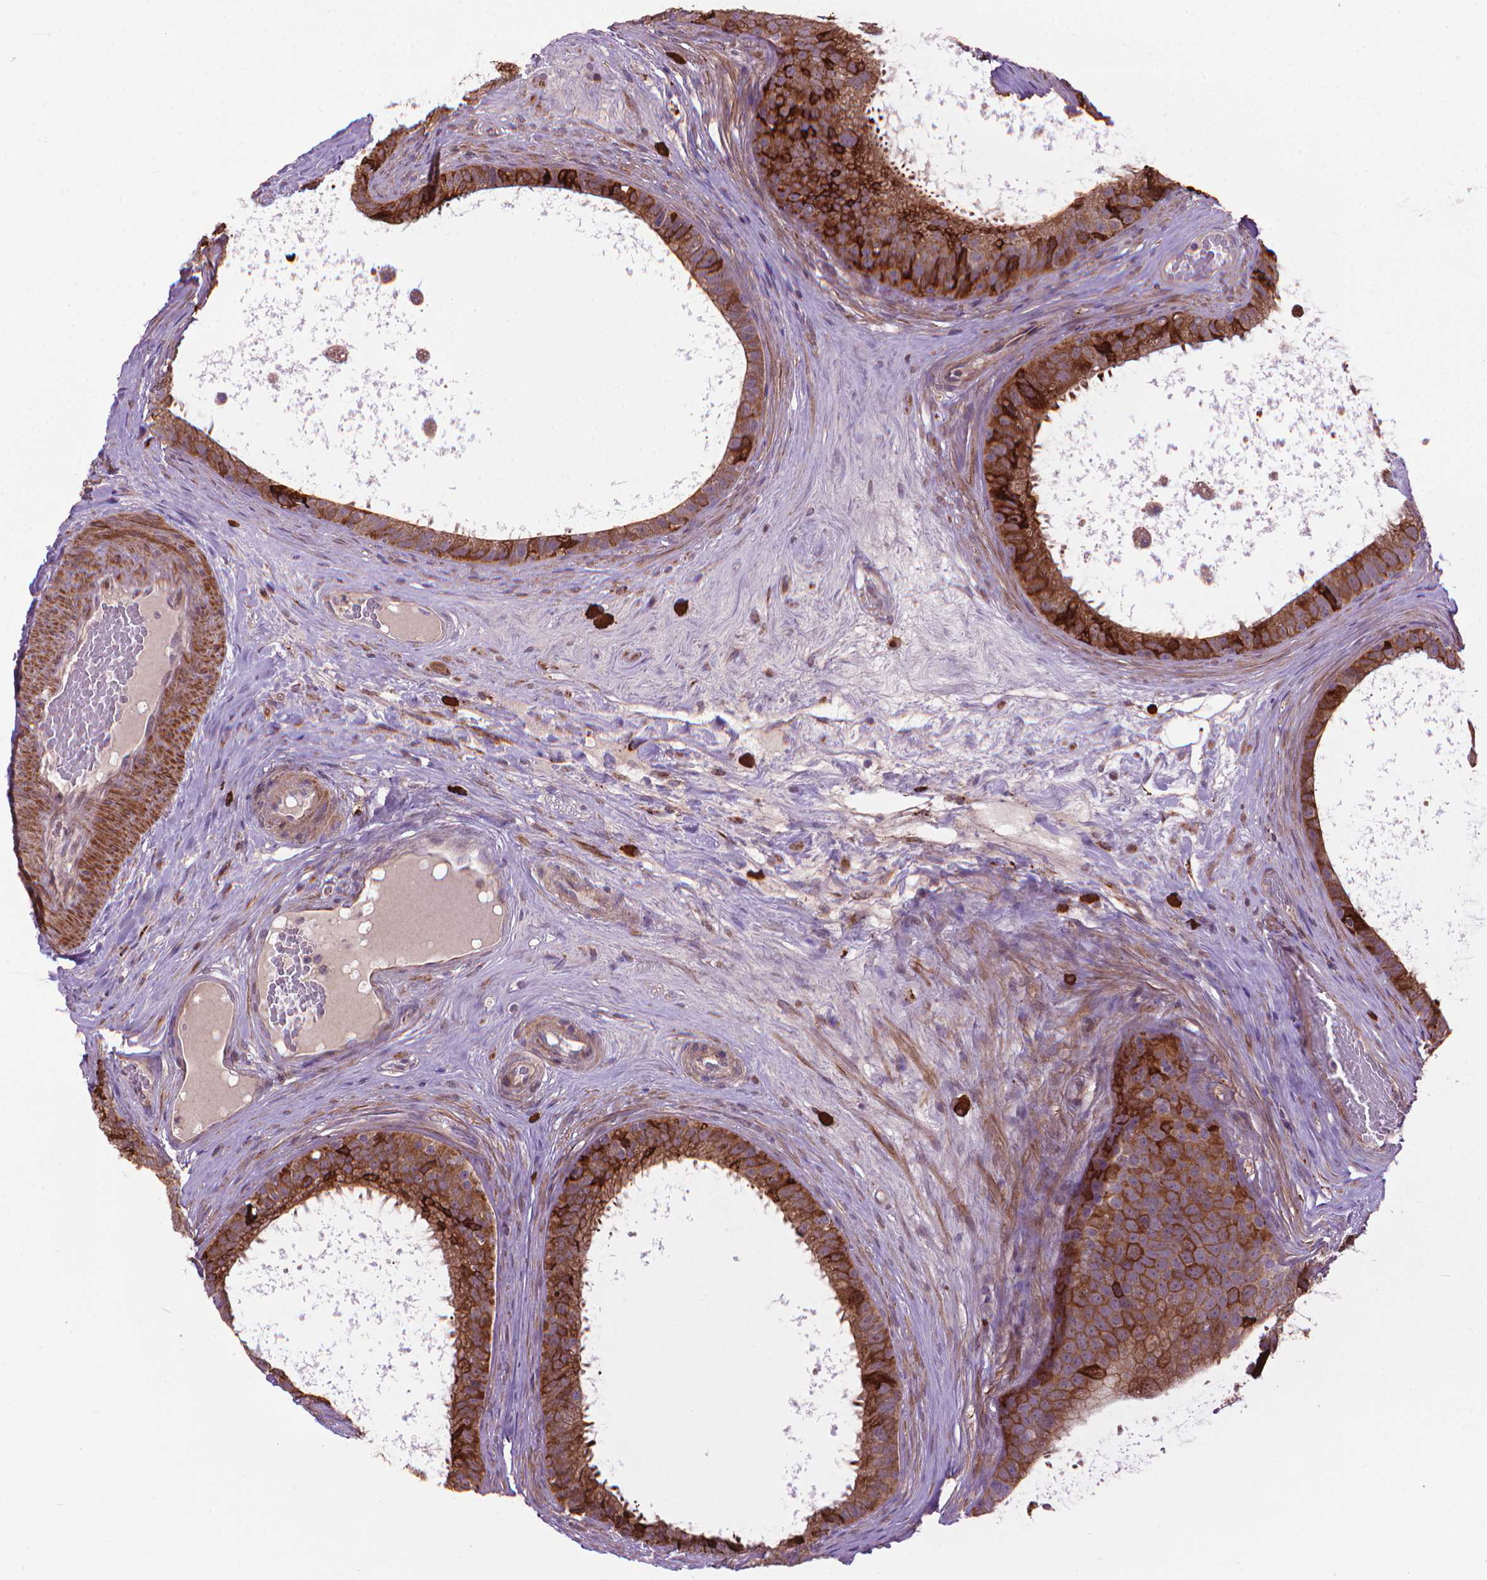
{"staining": {"intensity": "strong", "quantity": "25%-75%", "location": "cytoplasmic/membranous"}, "tissue": "epididymis", "cell_type": "Glandular cells", "image_type": "normal", "snomed": [{"axis": "morphology", "description": "Normal tissue, NOS"}, {"axis": "topography", "description": "Epididymis"}], "caption": "DAB immunohistochemical staining of benign human epididymis reveals strong cytoplasmic/membranous protein positivity in about 25%-75% of glandular cells.", "gene": "MYH14", "patient": {"sex": "male", "age": 59}}